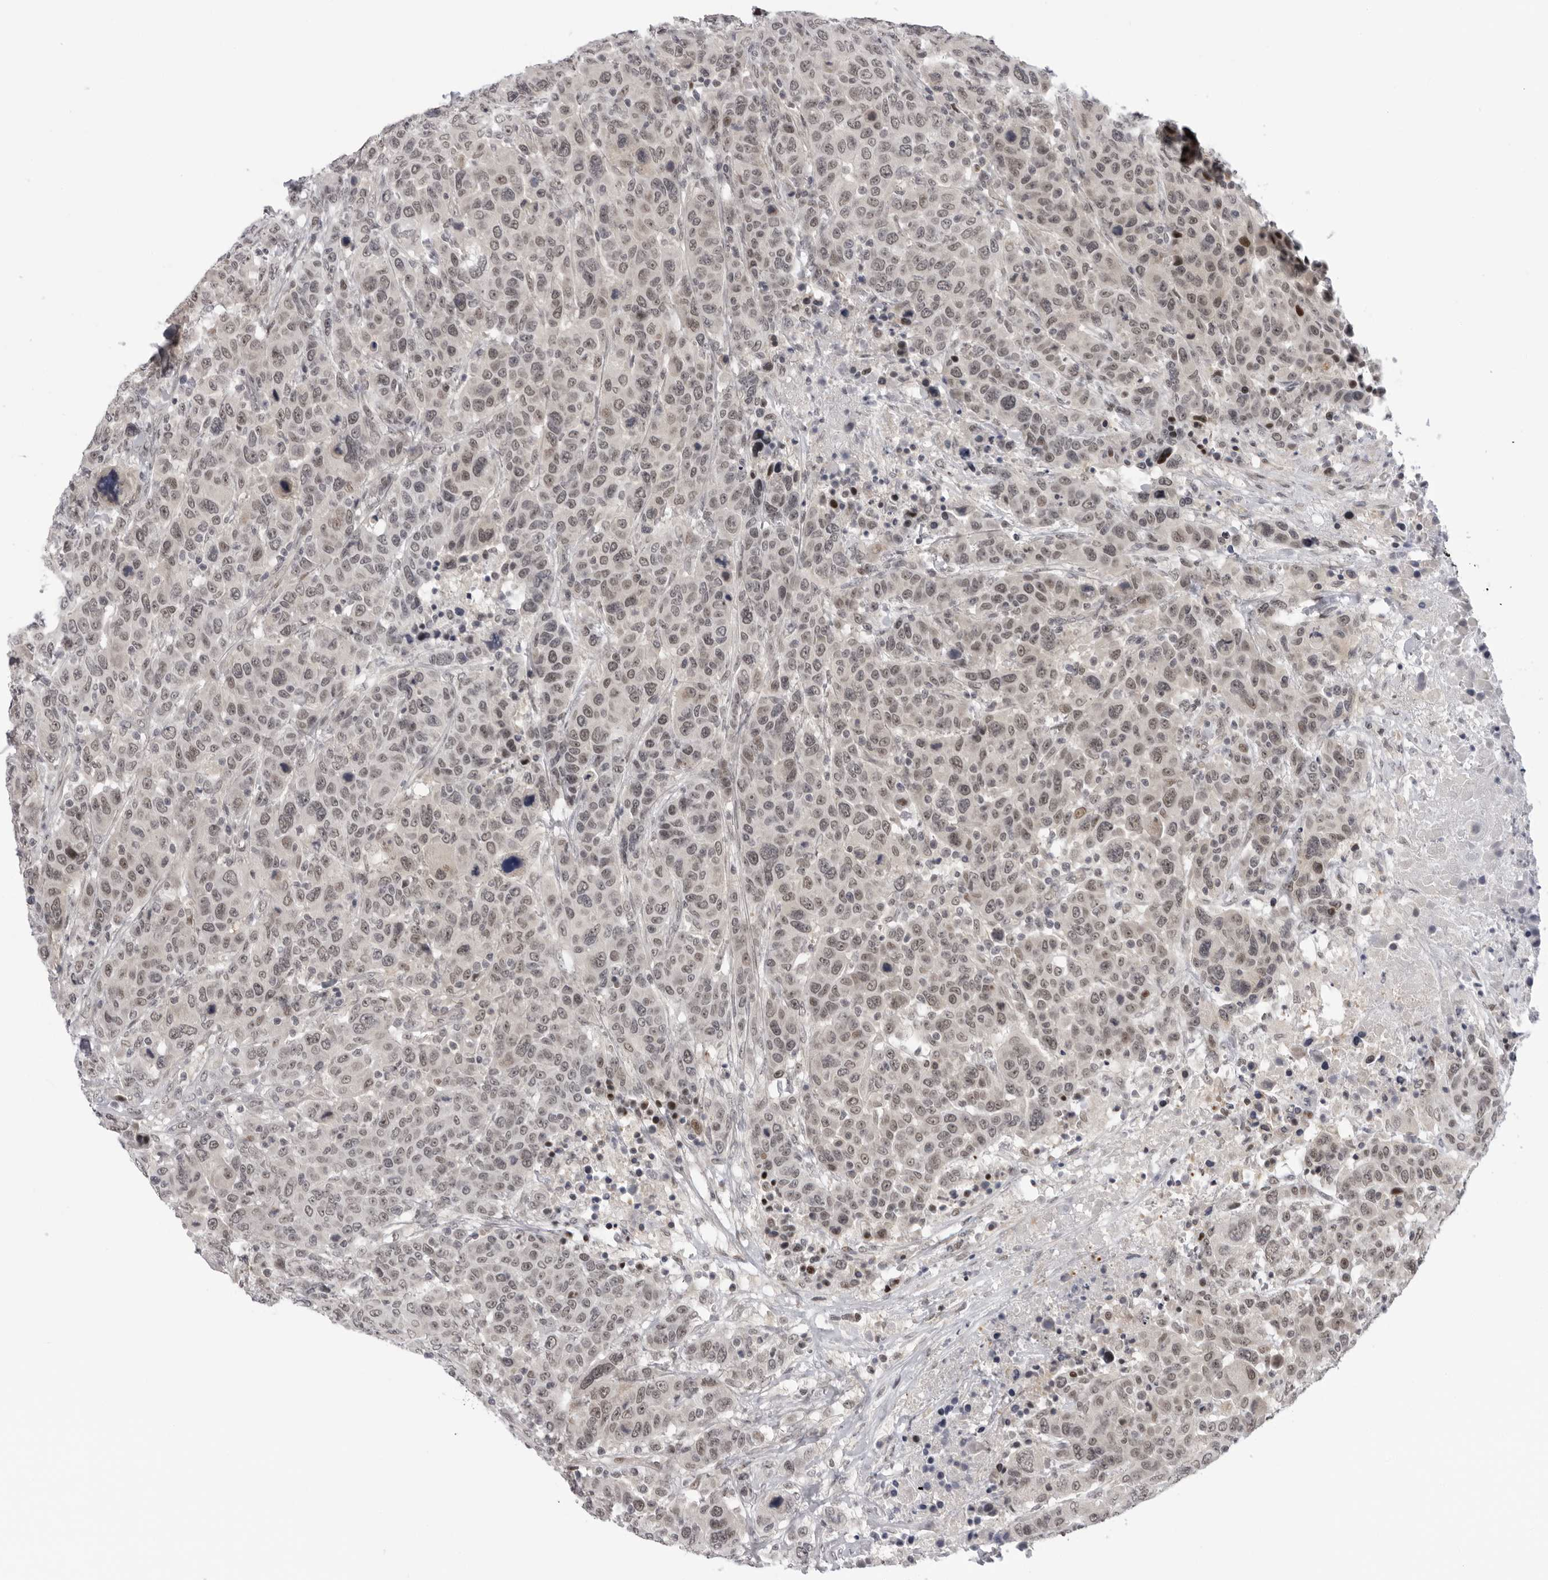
{"staining": {"intensity": "weak", "quantity": ">75%", "location": "nuclear"}, "tissue": "breast cancer", "cell_type": "Tumor cells", "image_type": "cancer", "snomed": [{"axis": "morphology", "description": "Duct carcinoma"}, {"axis": "topography", "description": "Breast"}], "caption": "Immunohistochemistry staining of breast cancer, which reveals low levels of weak nuclear expression in about >75% of tumor cells indicating weak nuclear protein positivity. The staining was performed using DAB (brown) for protein detection and nuclei were counterstained in hematoxylin (blue).", "gene": "ALPK2", "patient": {"sex": "female", "age": 37}}